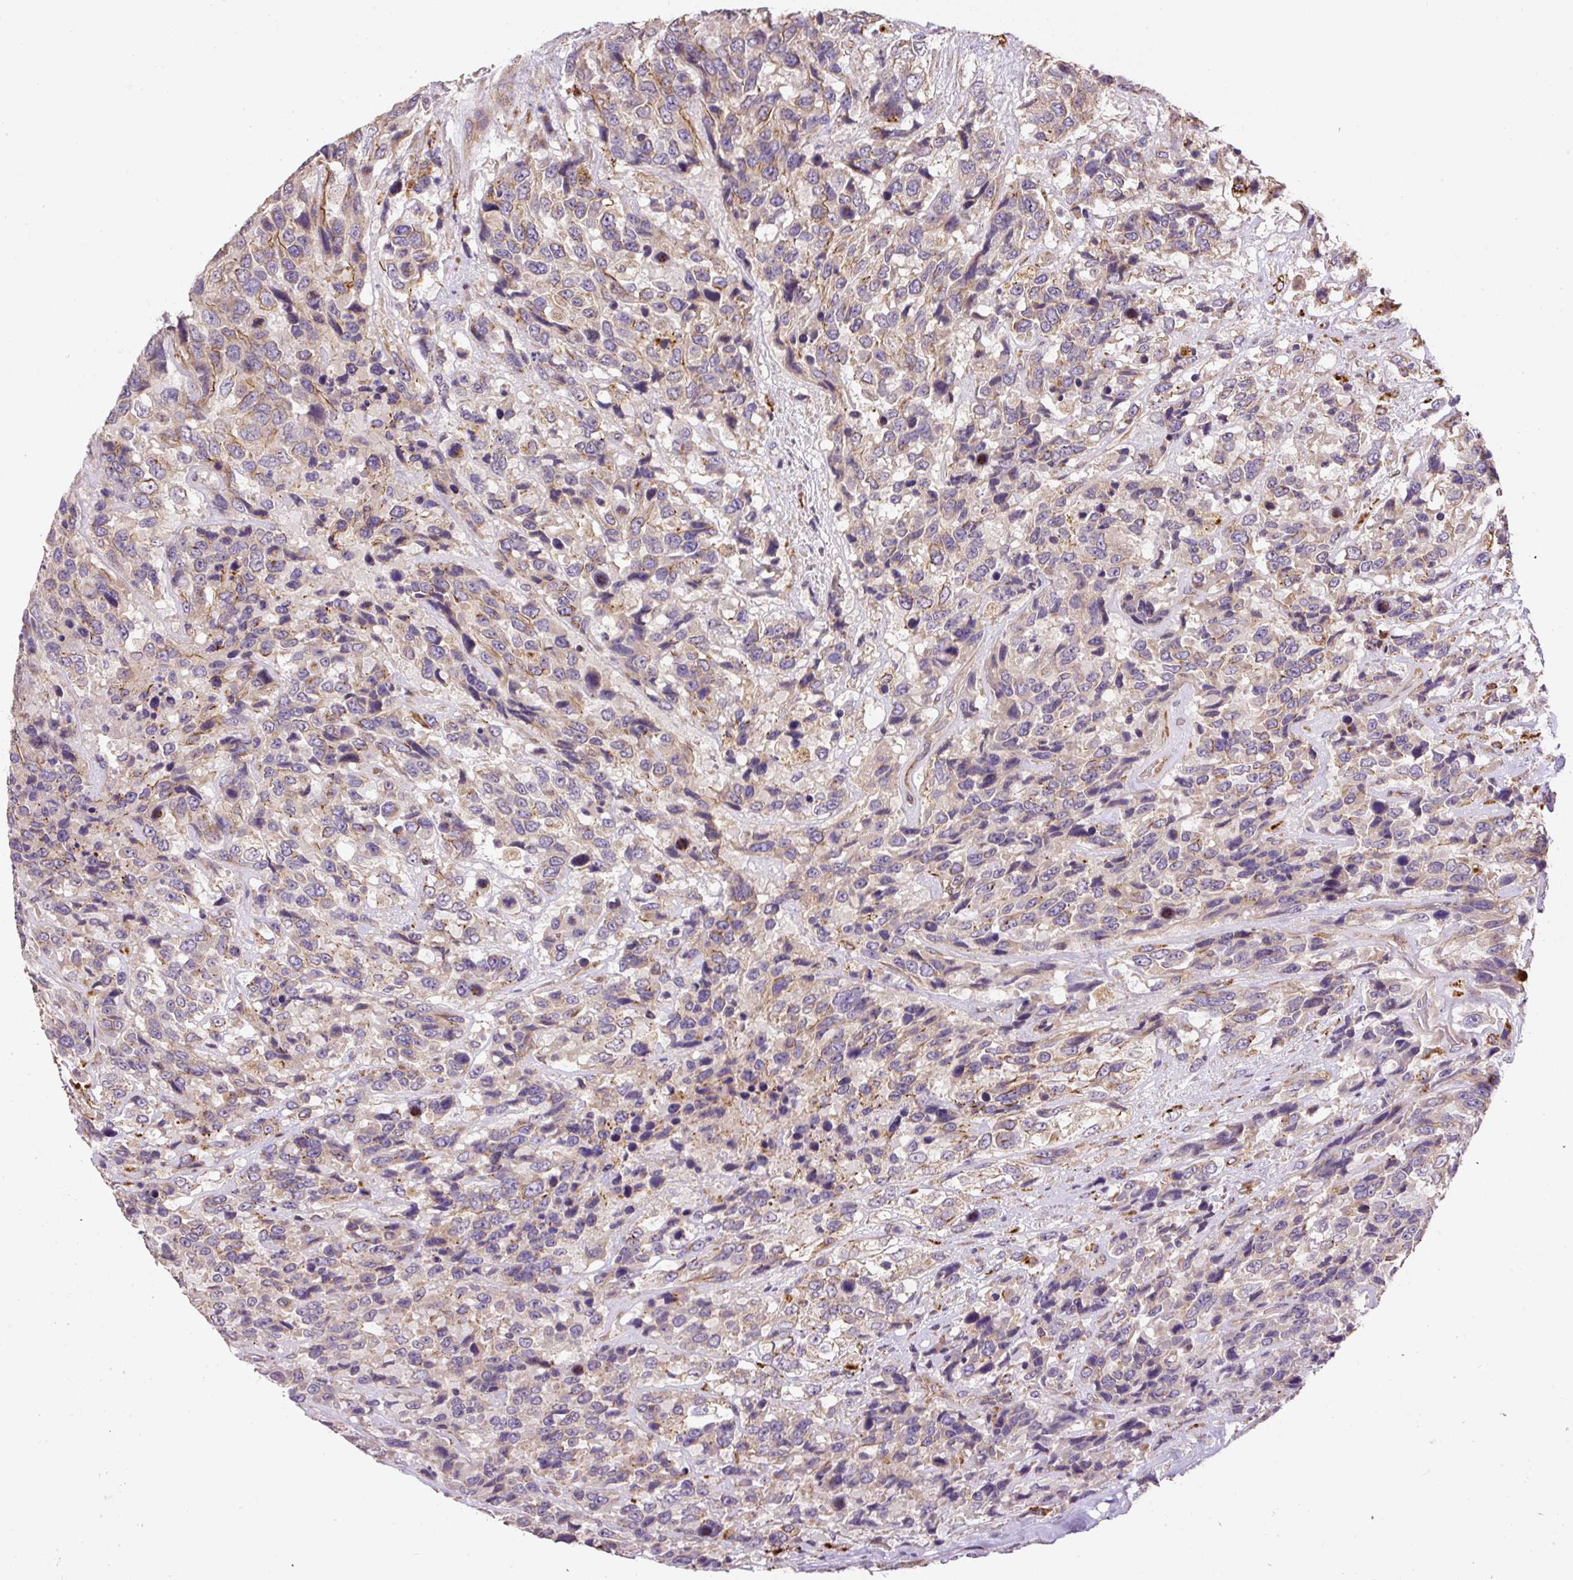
{"staining": {"intensity": "weak", "quantity": "25%-75%", "location": "cytoplasmic/membranous"}, "tissue": "urothelial cancer", "cell_type": "Tumor cells", "image_type": "cancer", "snomed": [{"axis": "morphology", "description": "Urothelial carcinoma, High grade"}, {"axis": "topography", "description": "Urinary bladder"}], "caption": "A high-resolution photomicrograph shows immunohistochemistry (IHC) staining of urothelial cancer, which exhibits weak cytoplasmic/membranous positivity in approximately 25%-75% of tumor cells. Using DAB (brown) and hematoxylin (blue) stains, captured at high magnification using brightfield microscopy.", "gene": "RNF170", "patient": {"sex": "female", "age": 70}}